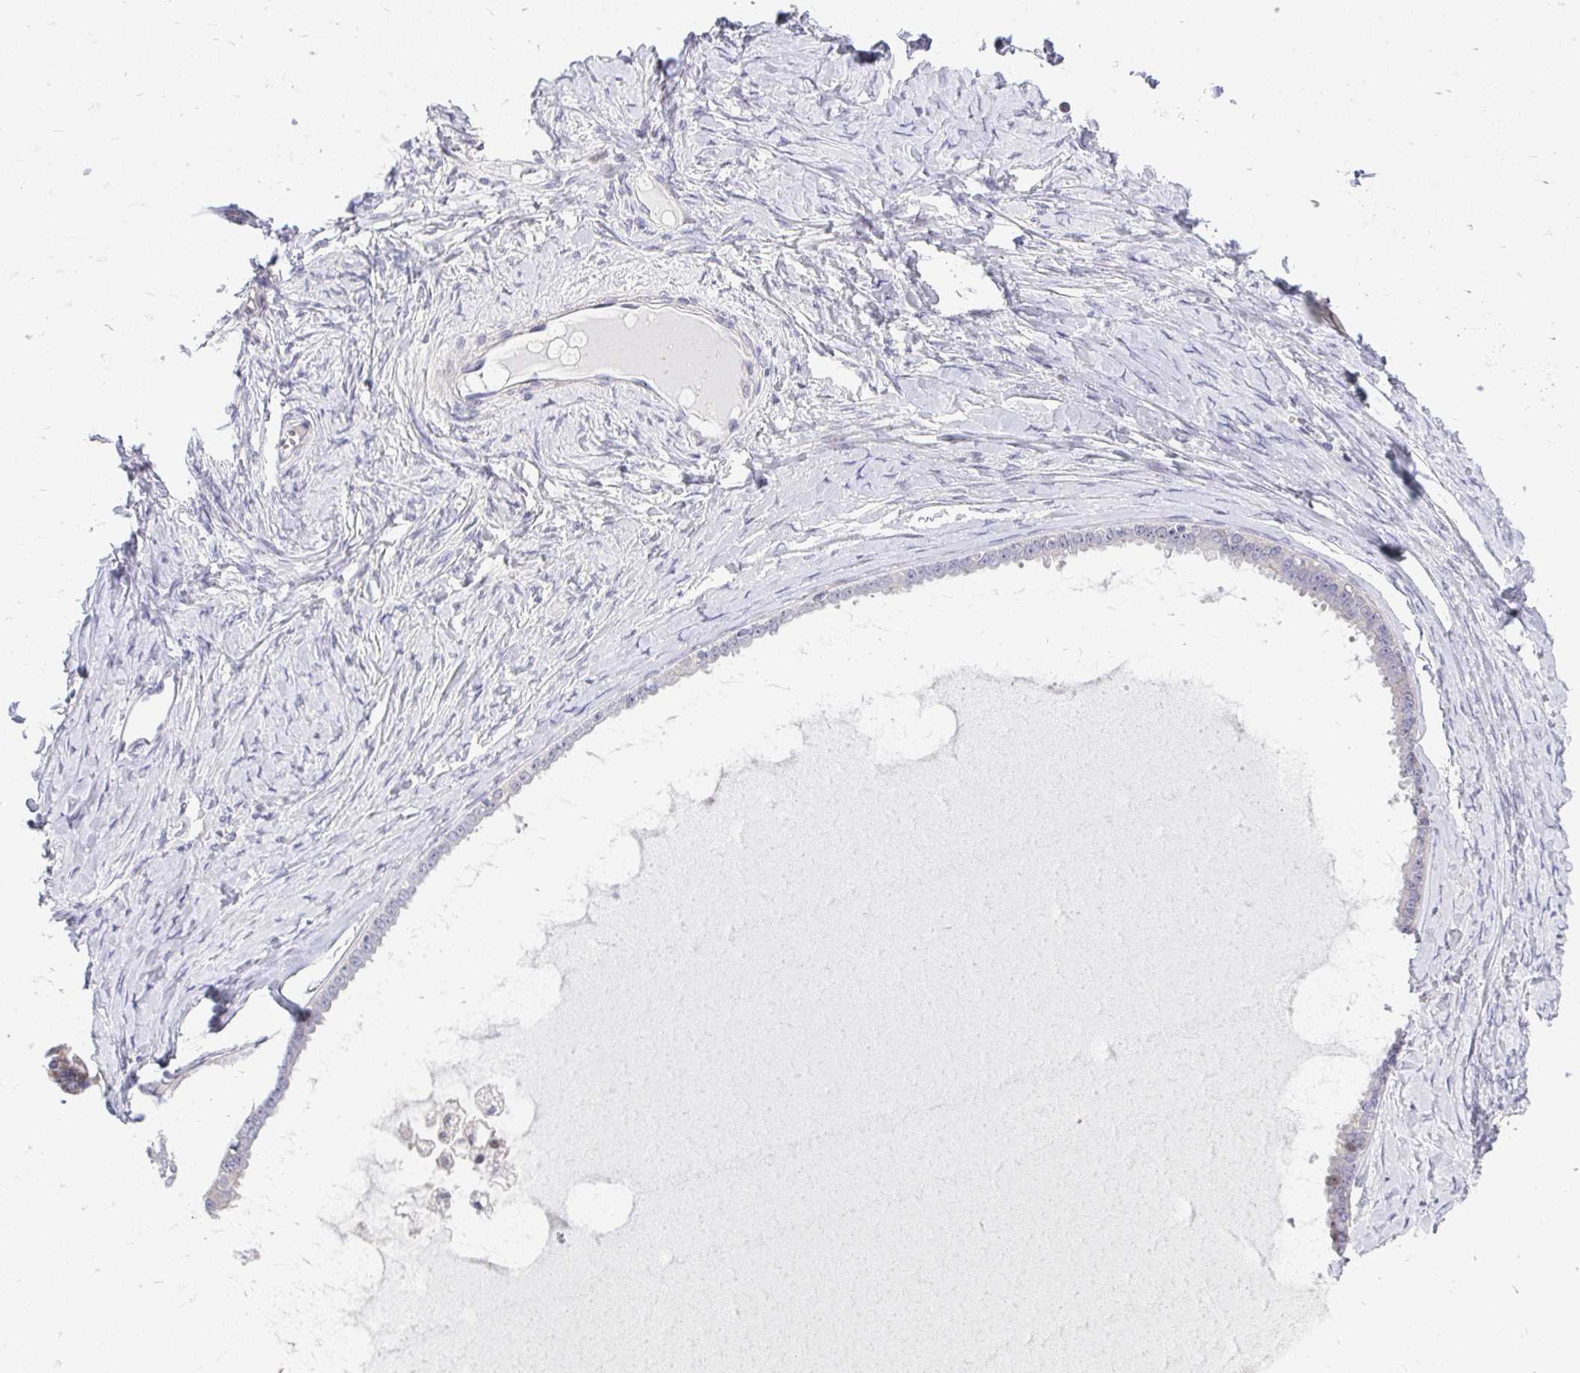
{"staining": {"intensity": "moderate", "quantity": "<25%", "location": "cytoplasmic/membranous"}, "tissue": "ovarian cancer", "cell_type": "Tumor cells", "image_type": "cancer", "snomed": [{"axis": "morphology", "description": "Cystadenocarcinoma, serous, NOS"}, {"axis": "topography", "description": "Ovary"}], "caption": "An image of human ovarian cancer stained for a protein reveals moderate cytoplasmic/membranous brown staining in tumor cells.", "gene": "OR8D1", "patient": {"sex": "female", "age": 71}}